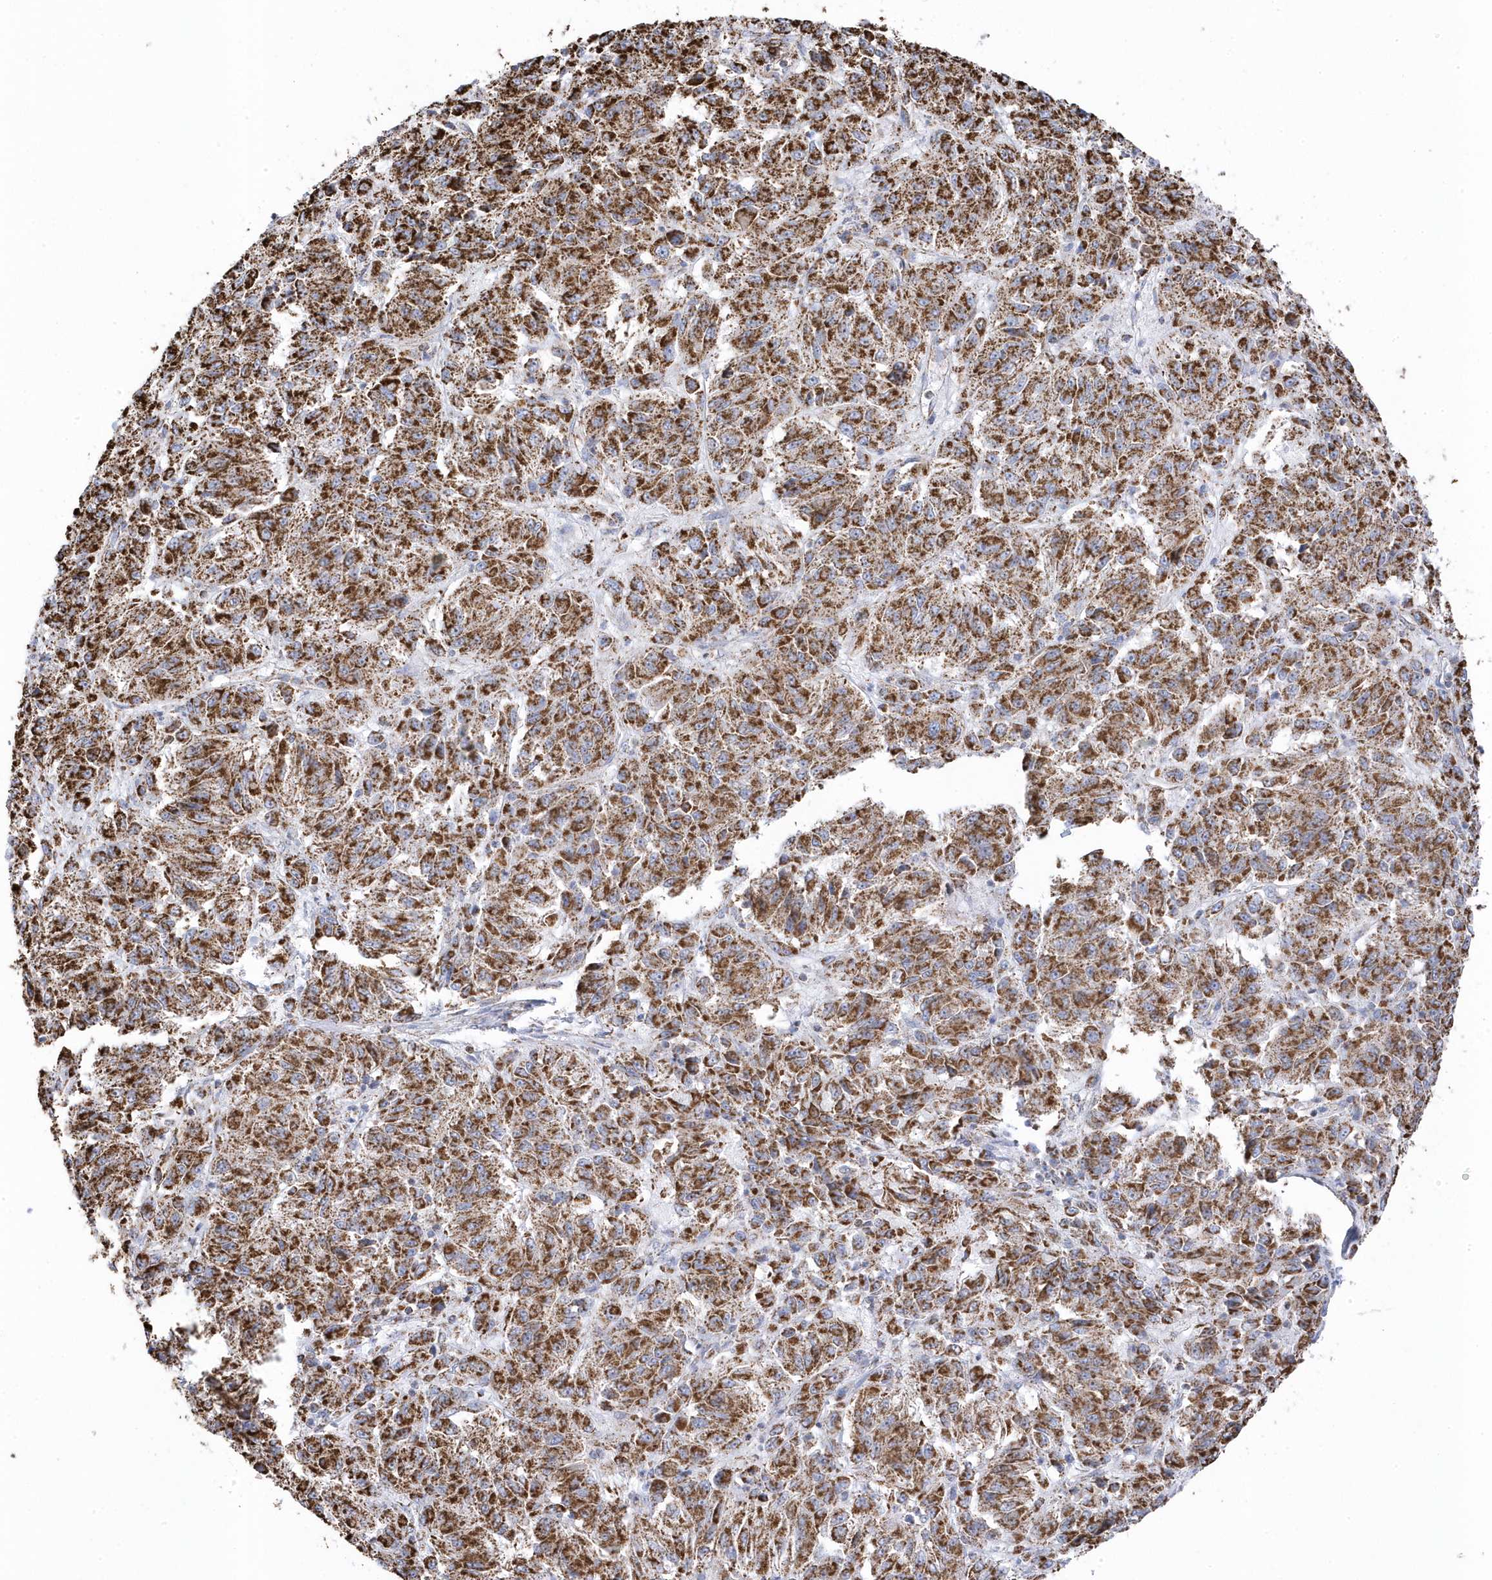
{"staining": {"intensity": "strong", "quantity": ">75%", "location": "cytoplasmic/membranous"}, "tissue": "melanoma", "cell_type": "Tumor cells", "image_type": "cancer", "snomed": [{"axis": "morphology", "description": "Malignant melanoma, Metastatic site"}, {"axis": "topography", "description": "Lung"}], "caption": "Strong cytoplasmic/membranous positivity is seen in about >75% of tumor cells in malignant melanoma (metastatic site). The staining was performed using DAB (3,3'-diaminobenzidine) to visualize the protein expression in brown, while the nuclei were stained in blue with hematoxylin (Magnification: 20x).", "gene": "GTPBP8", "patient": {"sex": "male", "age": 64}}